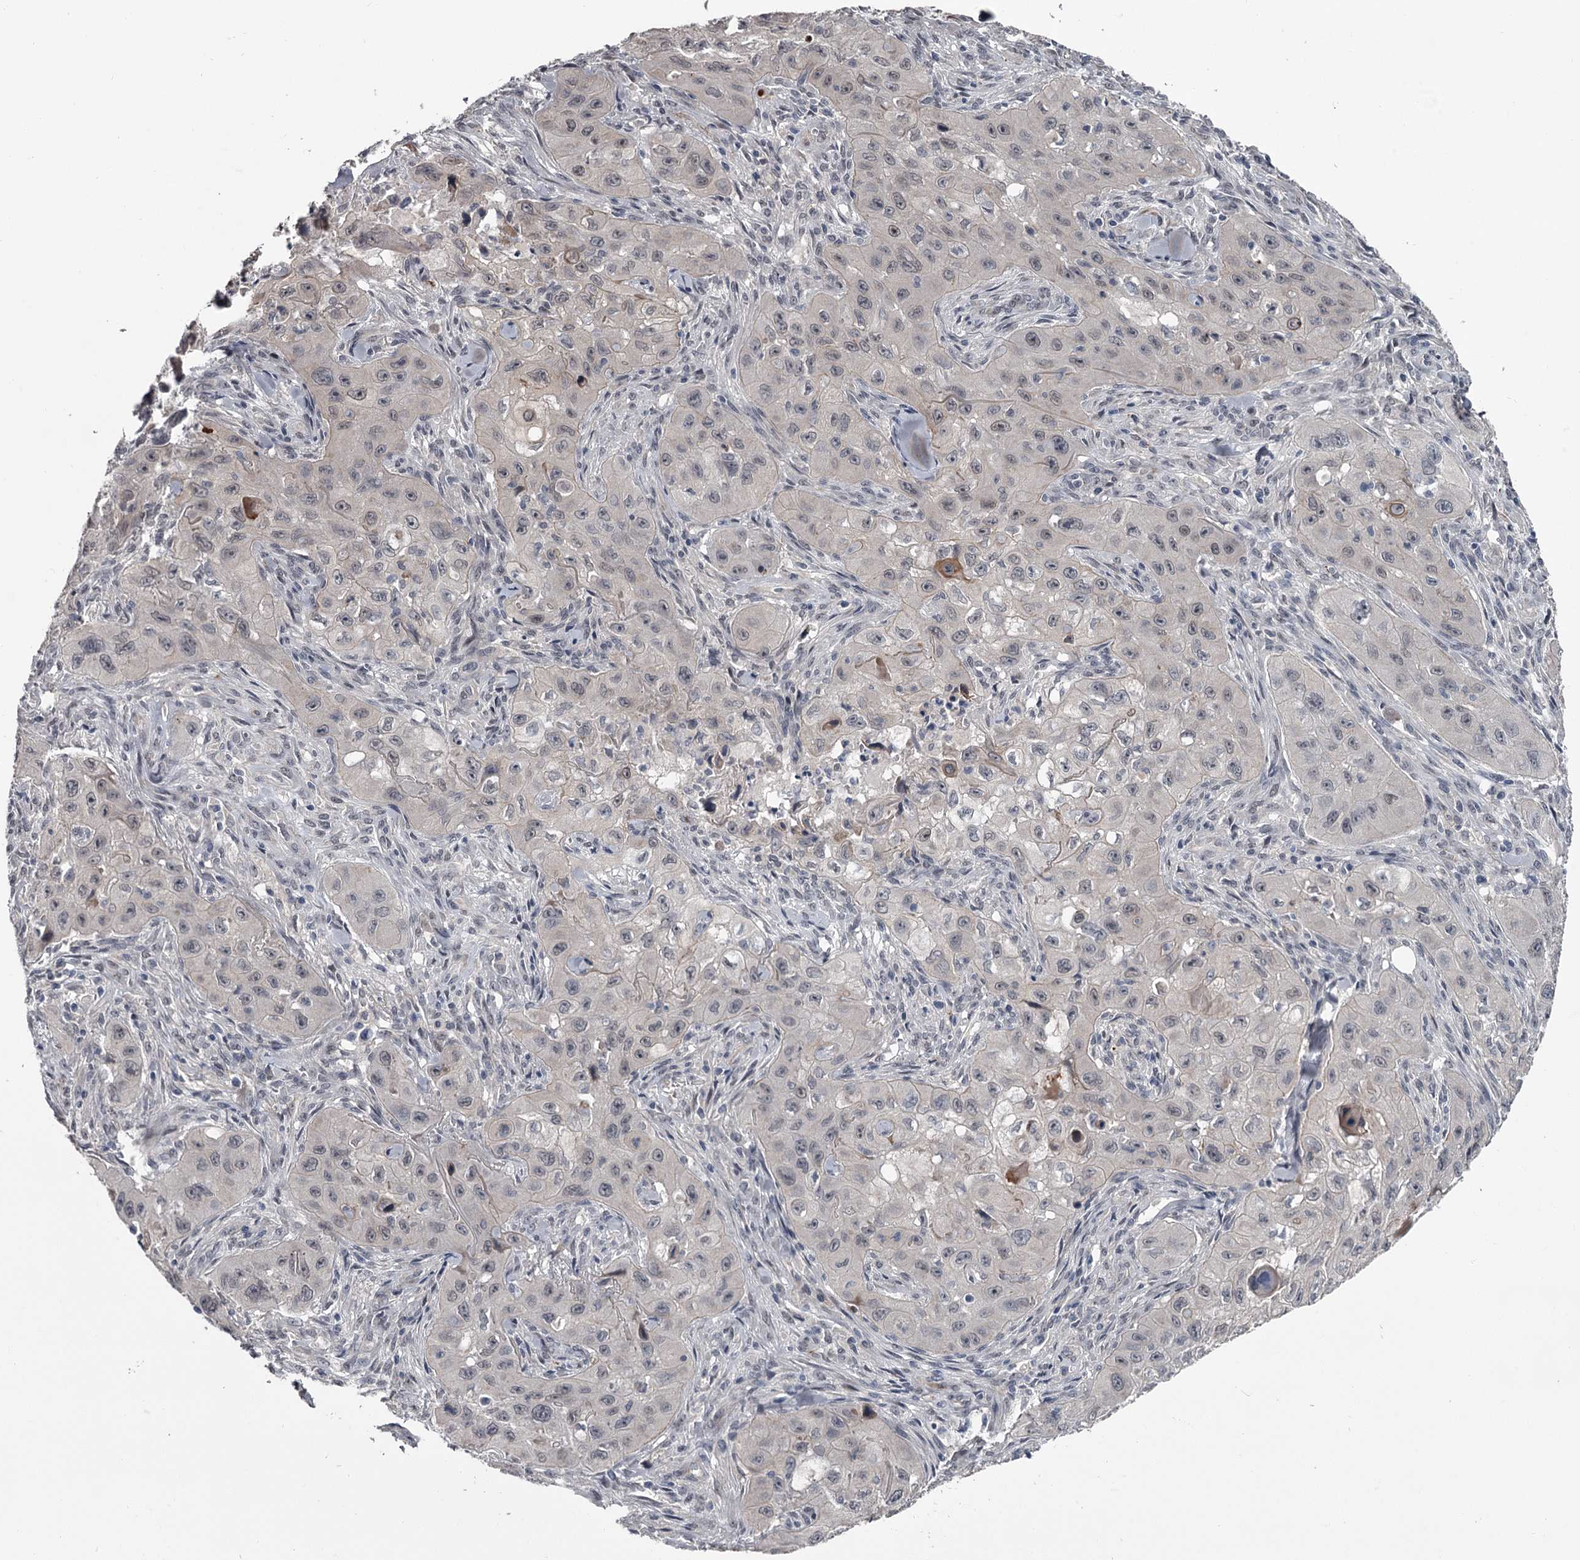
{"staining": {"intensity": "negative", "quantity": "none", "location": "none"}, "tissue": "skin cancer", "cell_type": "Tumor cells", "image_type": "cancer", "snomed": [{"axis": "morphology", "description": "Squamous cell carcinoma, NOS"}, {"axis": "topography", "description": "Skin"}, {"axis": "topography", "description": "Subcutis"}], "caption": "Skin cancer stained for a protein using immunohistochemistry (IHC) reveals no expression tumor cells.", "gene": "PRPF40B", "patient": {"sex": "male", "age": 73}}